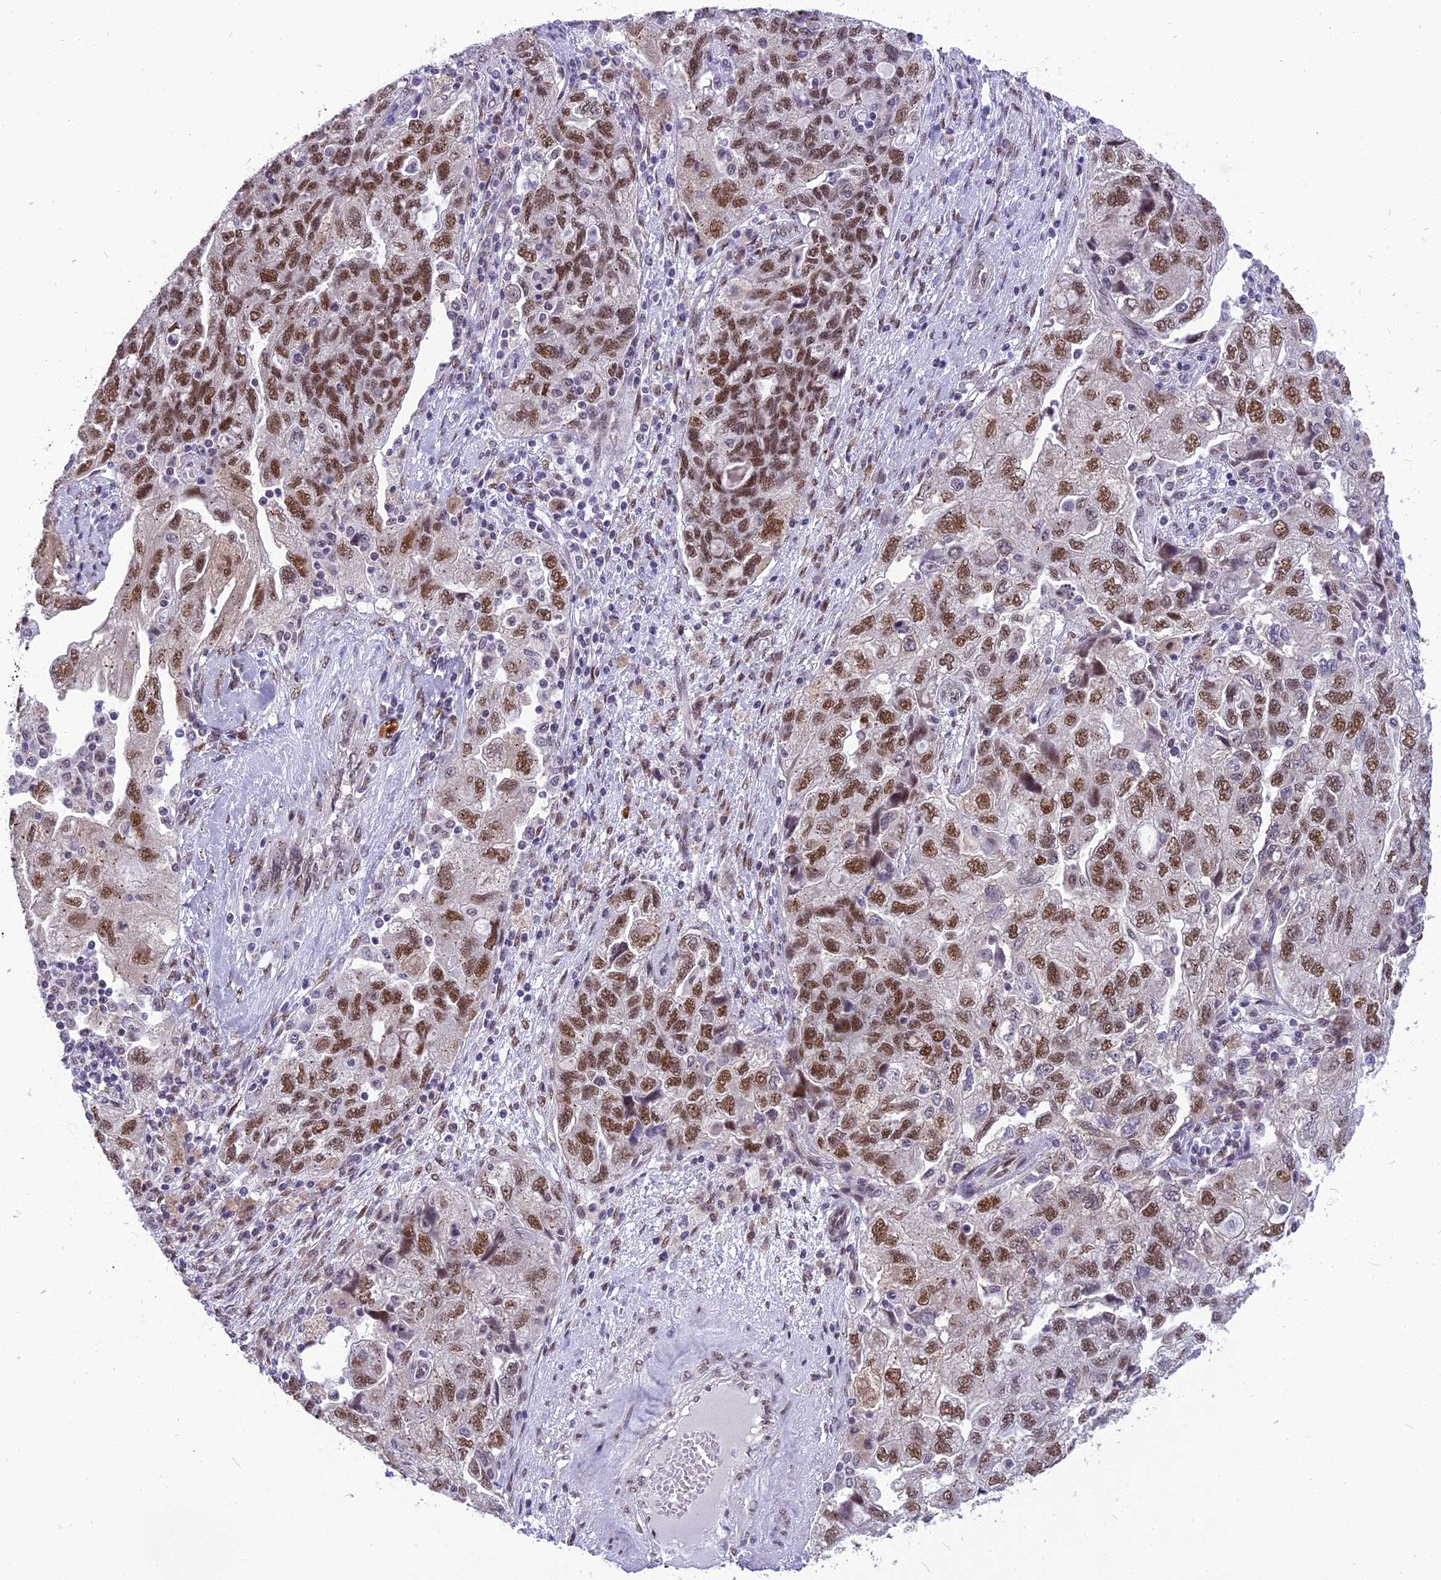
{"staining": {"intensity": "moderate", "quantity": ">75%", "location": "nuclear"}, "tissue": "ovarian cancer", "cell_type": "Tumor cells", "image_type": "cancer", "snomed": [{"axis": "morphology", "description": "Carcinoma, NOS"}, {"axis": "morphology", "description": "Cystadenocarcinoma, serous, NOS"}, {"axis": "topography", "description": "Ovary"}], "caption": "Protein expression by immunohistochemistry (IHC) reveals moderate nuclear staining in approximately >75% of tumor cells in carcinoma (ovarian).", "gene": "IRF2BP1", "patient": {"sex": "female", "age": 69}}